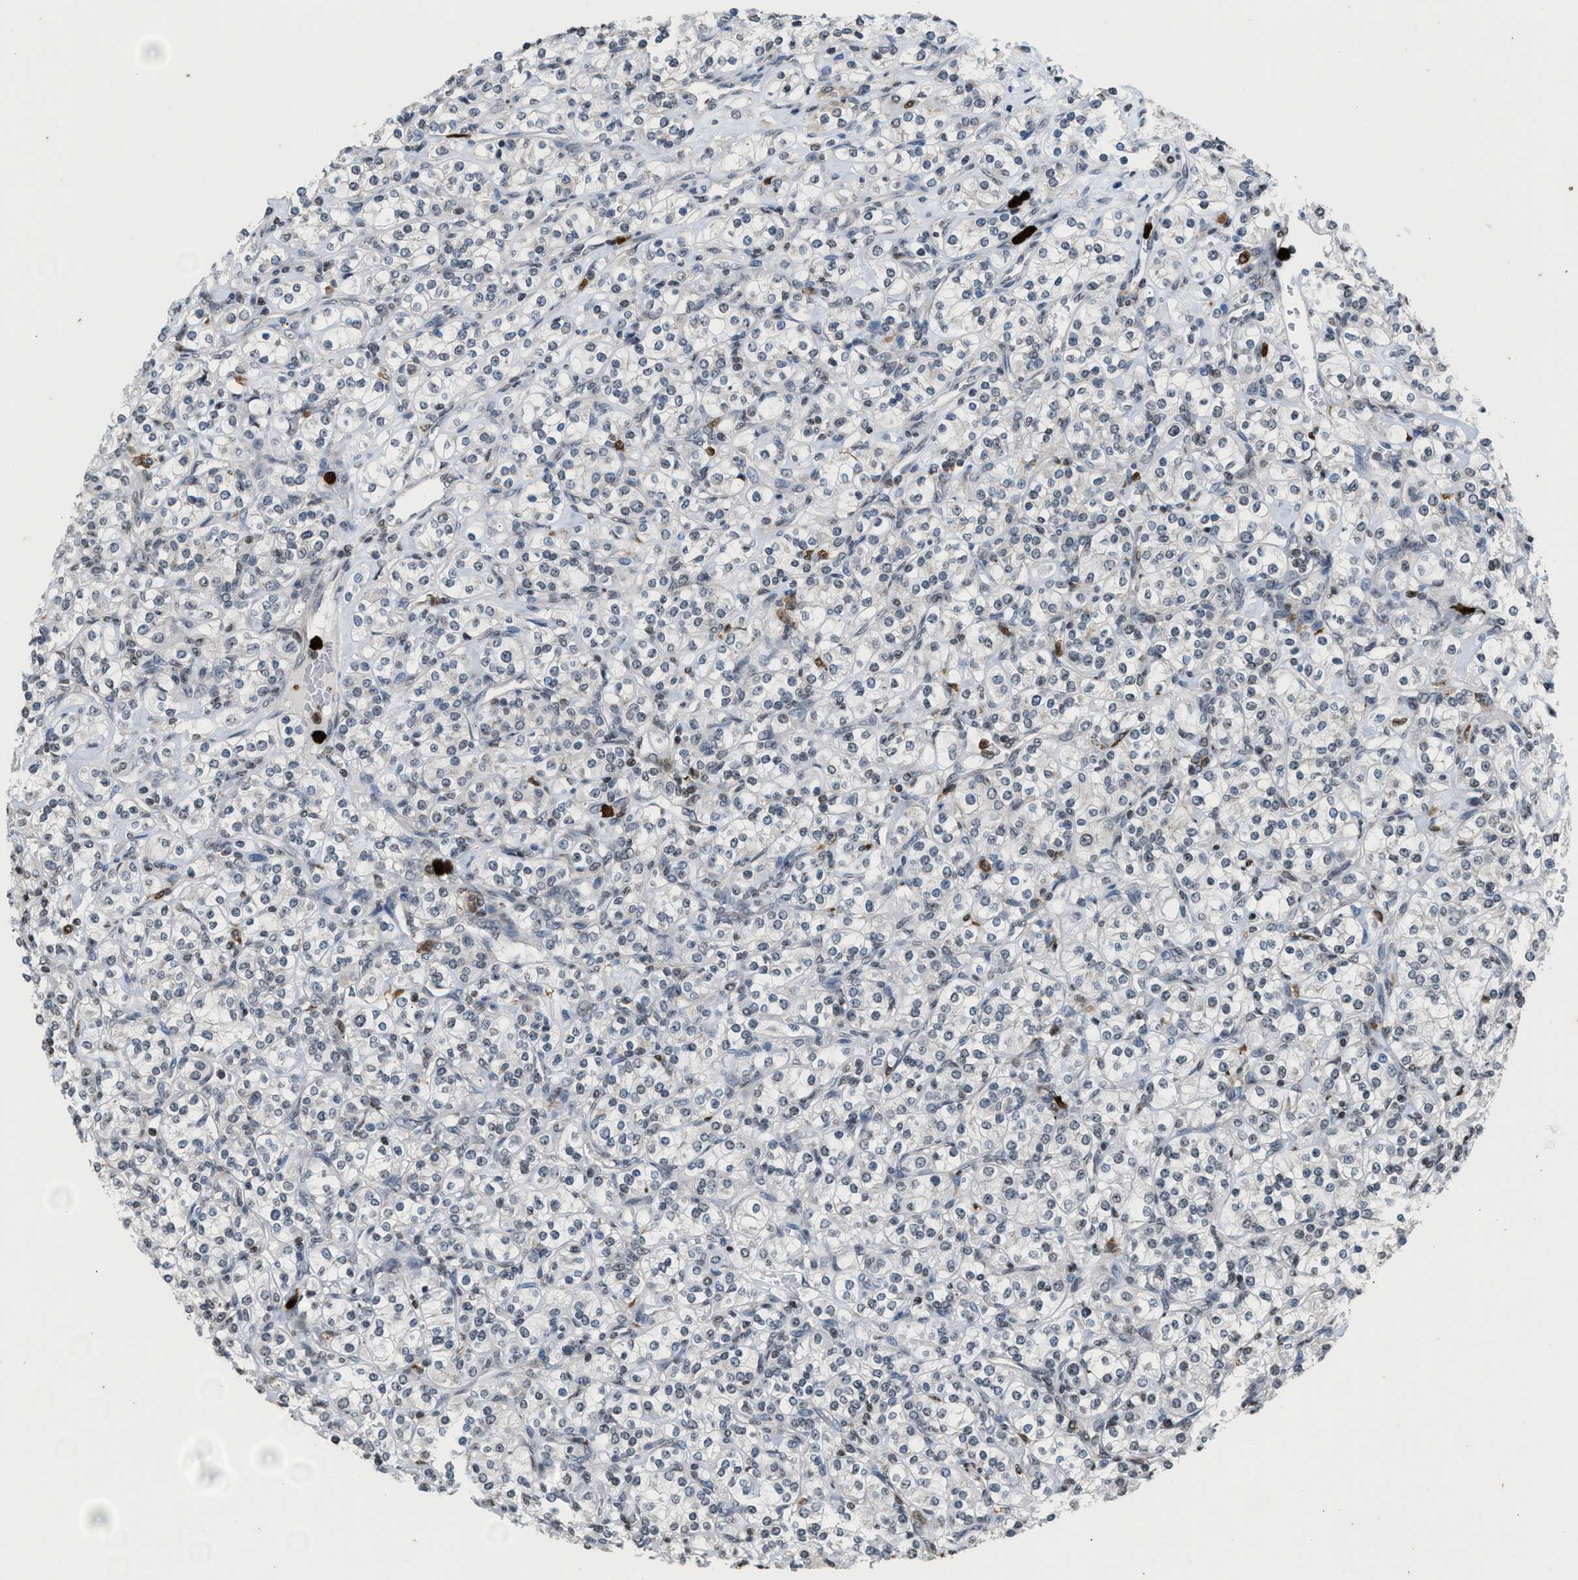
{"staining": {"intensity": "negative", "quantity": "none", "location": "none"}, "tissue": "renal cancer", "cell_type": "Tumor cells", "image_type": "cancer", "snomed": [{"axis": "morphology", "description": "Adenocarcinoma, NOS"}, {"axis": "topography", "description": "Kidney"}], "caption": "Immunohistochemistry (IHC) histopathology image of renal cancer (adenocarcinoma) stained for a protein (brown), which reveals no positivity in tumor cells.", "gene": "PRUNE2", "patient": {"sex": "male", "age": 77}}